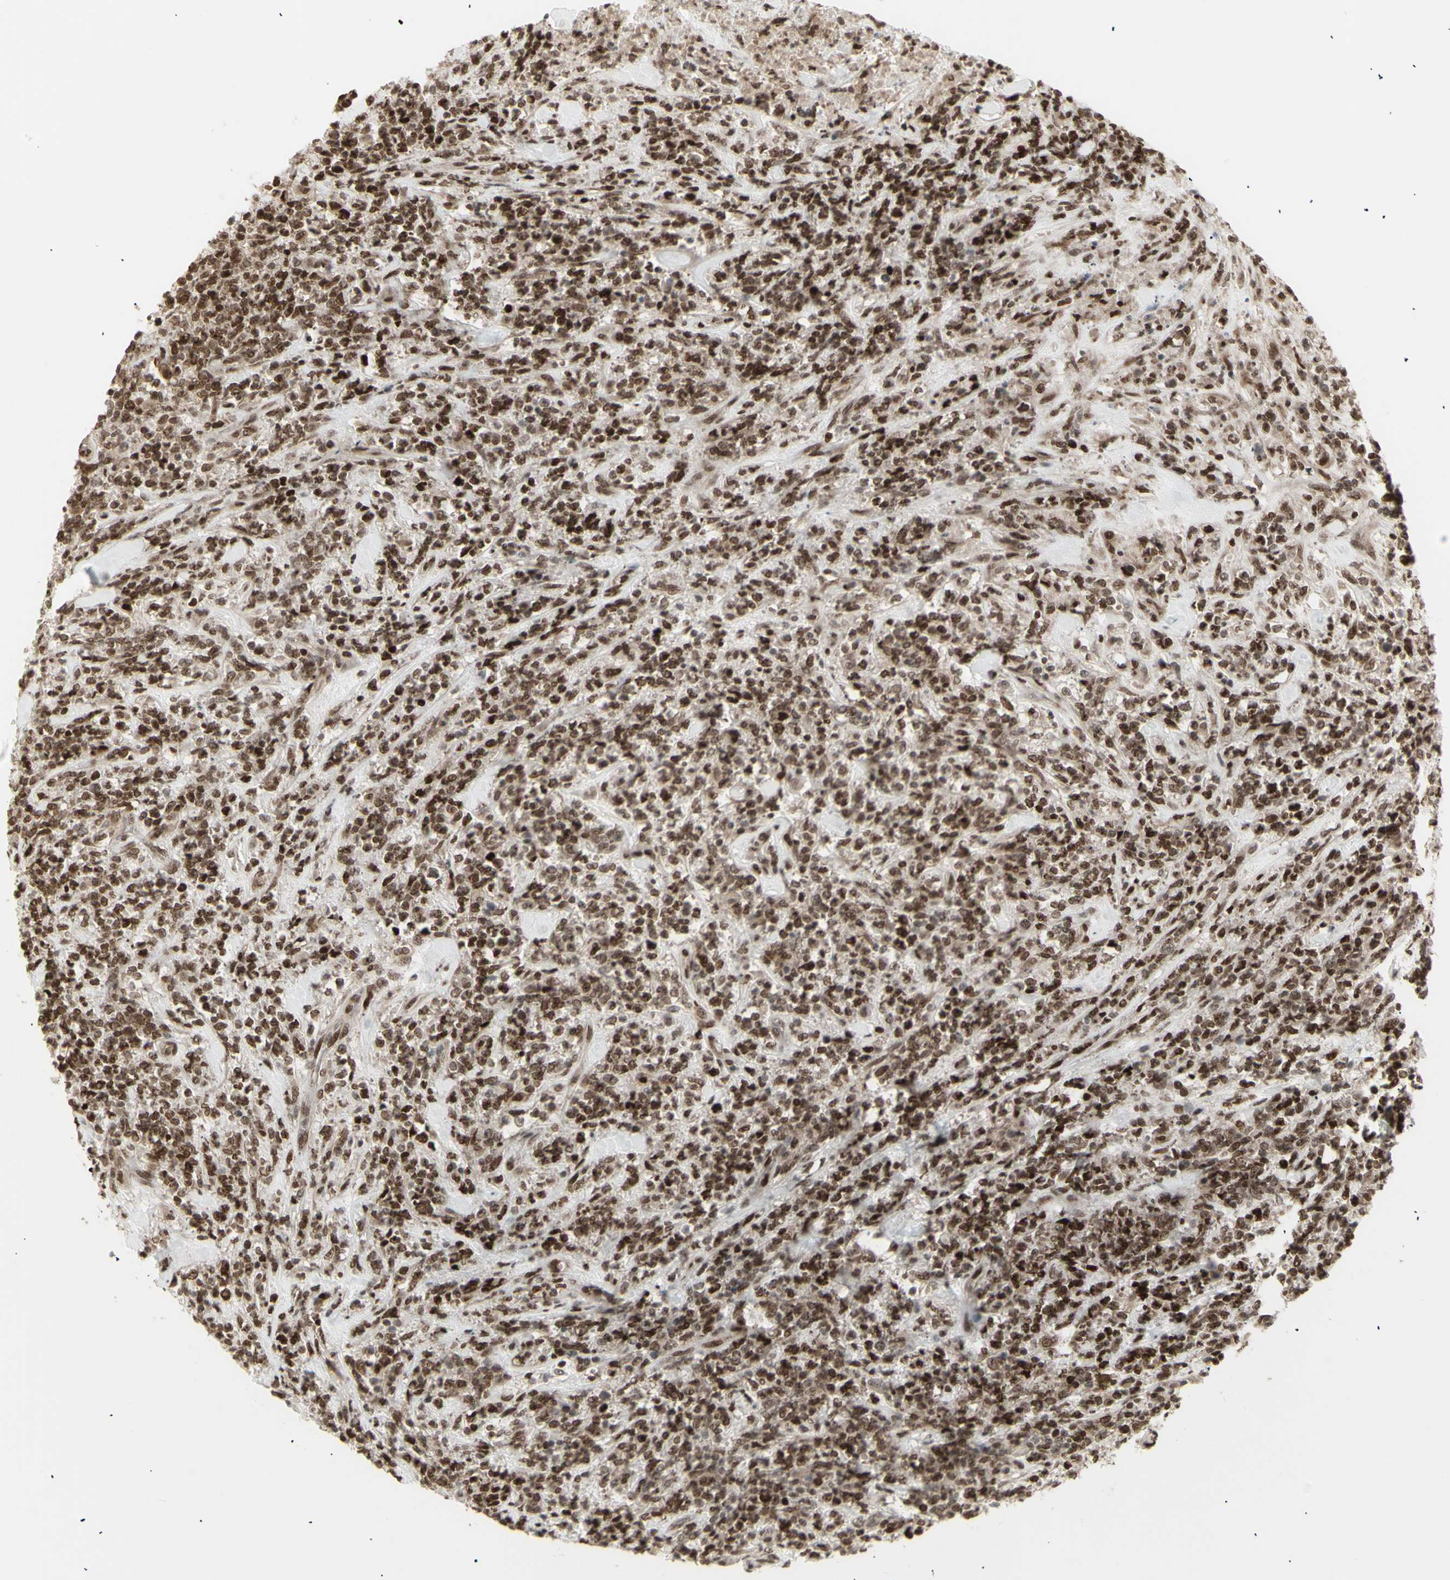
{"staining": {"intensity": "moderate", "quantity": ">75%", "location": "nuclear"}, "tissue": "lymphoma", "cell_type": "Tumor cells", "image_type": "cancer", "snomed": [{"axis": "morphology", "description": "Malignant lymphoma, non-Hodgkin's type, High grade"}, {"axis": "topography", "description": "Soft tissue"}], "caption": "Malignant lymphoma, non-Hodgkin's type (high-grade) stained with DAB immunohistochemistry (IHC) displays medium levels of moderate nuclear positivity in about >75% of tumor cells. (DAB IHC, brown staining for protein, blue staining for nuclei).", "gene": "CBX1", "patient": {"sex": "male", "age": 18}}